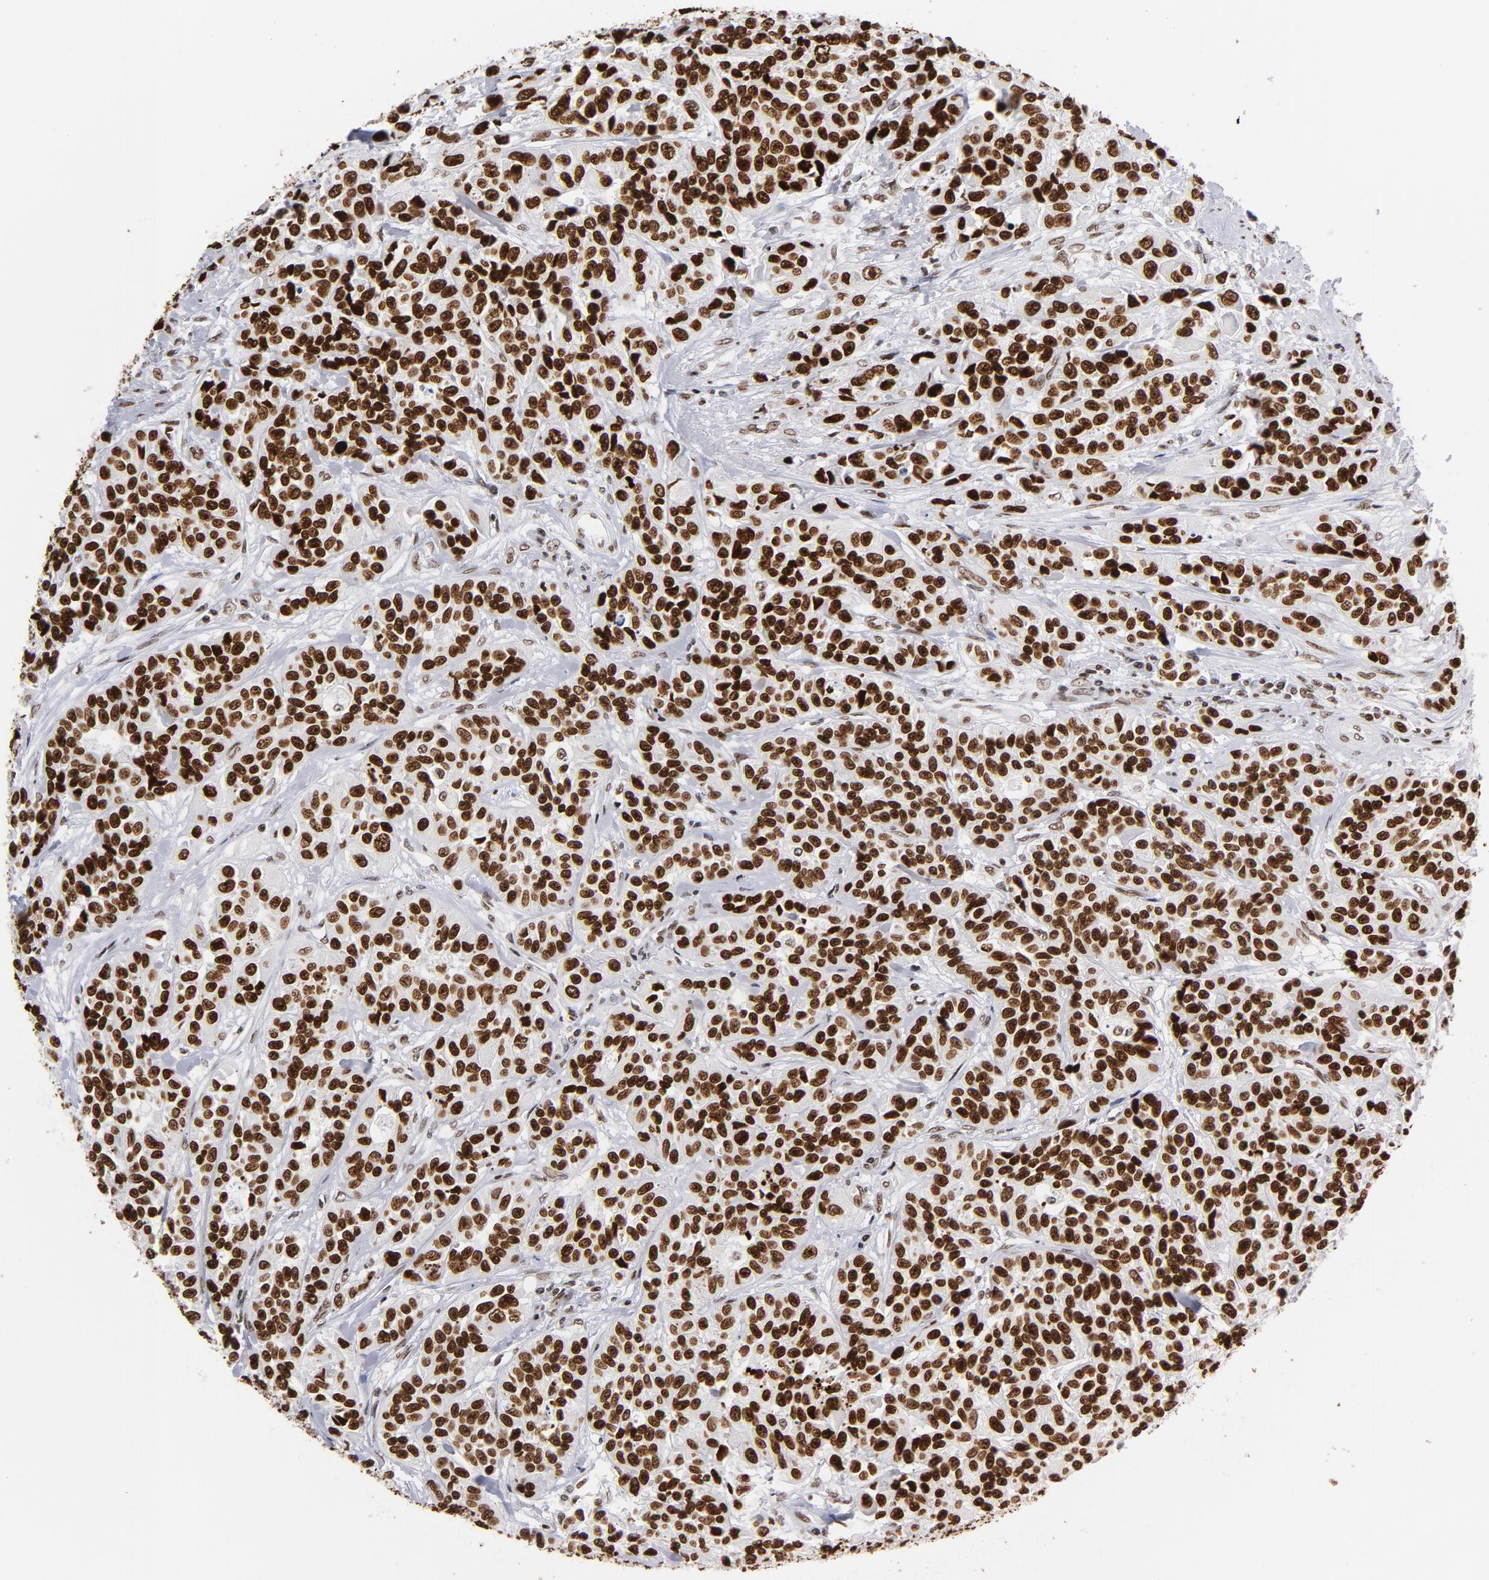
{"staining": {"intensity": "strong", "quantity": ">75%", "location": "nuclear"}, "tissue": "urothelial cancer", "cell_type": "Tumor cells", "image_type": "cancer", "snomed": [{"axis": "morphology", "description": "Urothelial carcinoma, High grade"}, {"axis": "topography", "description": "Urinary bladder"}], "caption": "Immunohistochemistry (DAB) staining of urothelial cancer shows strong nuclear protein positivity in about >75% of tumor cells.", "gene": "TOP2B", "patient": {"sex": "female", "age": 81}}